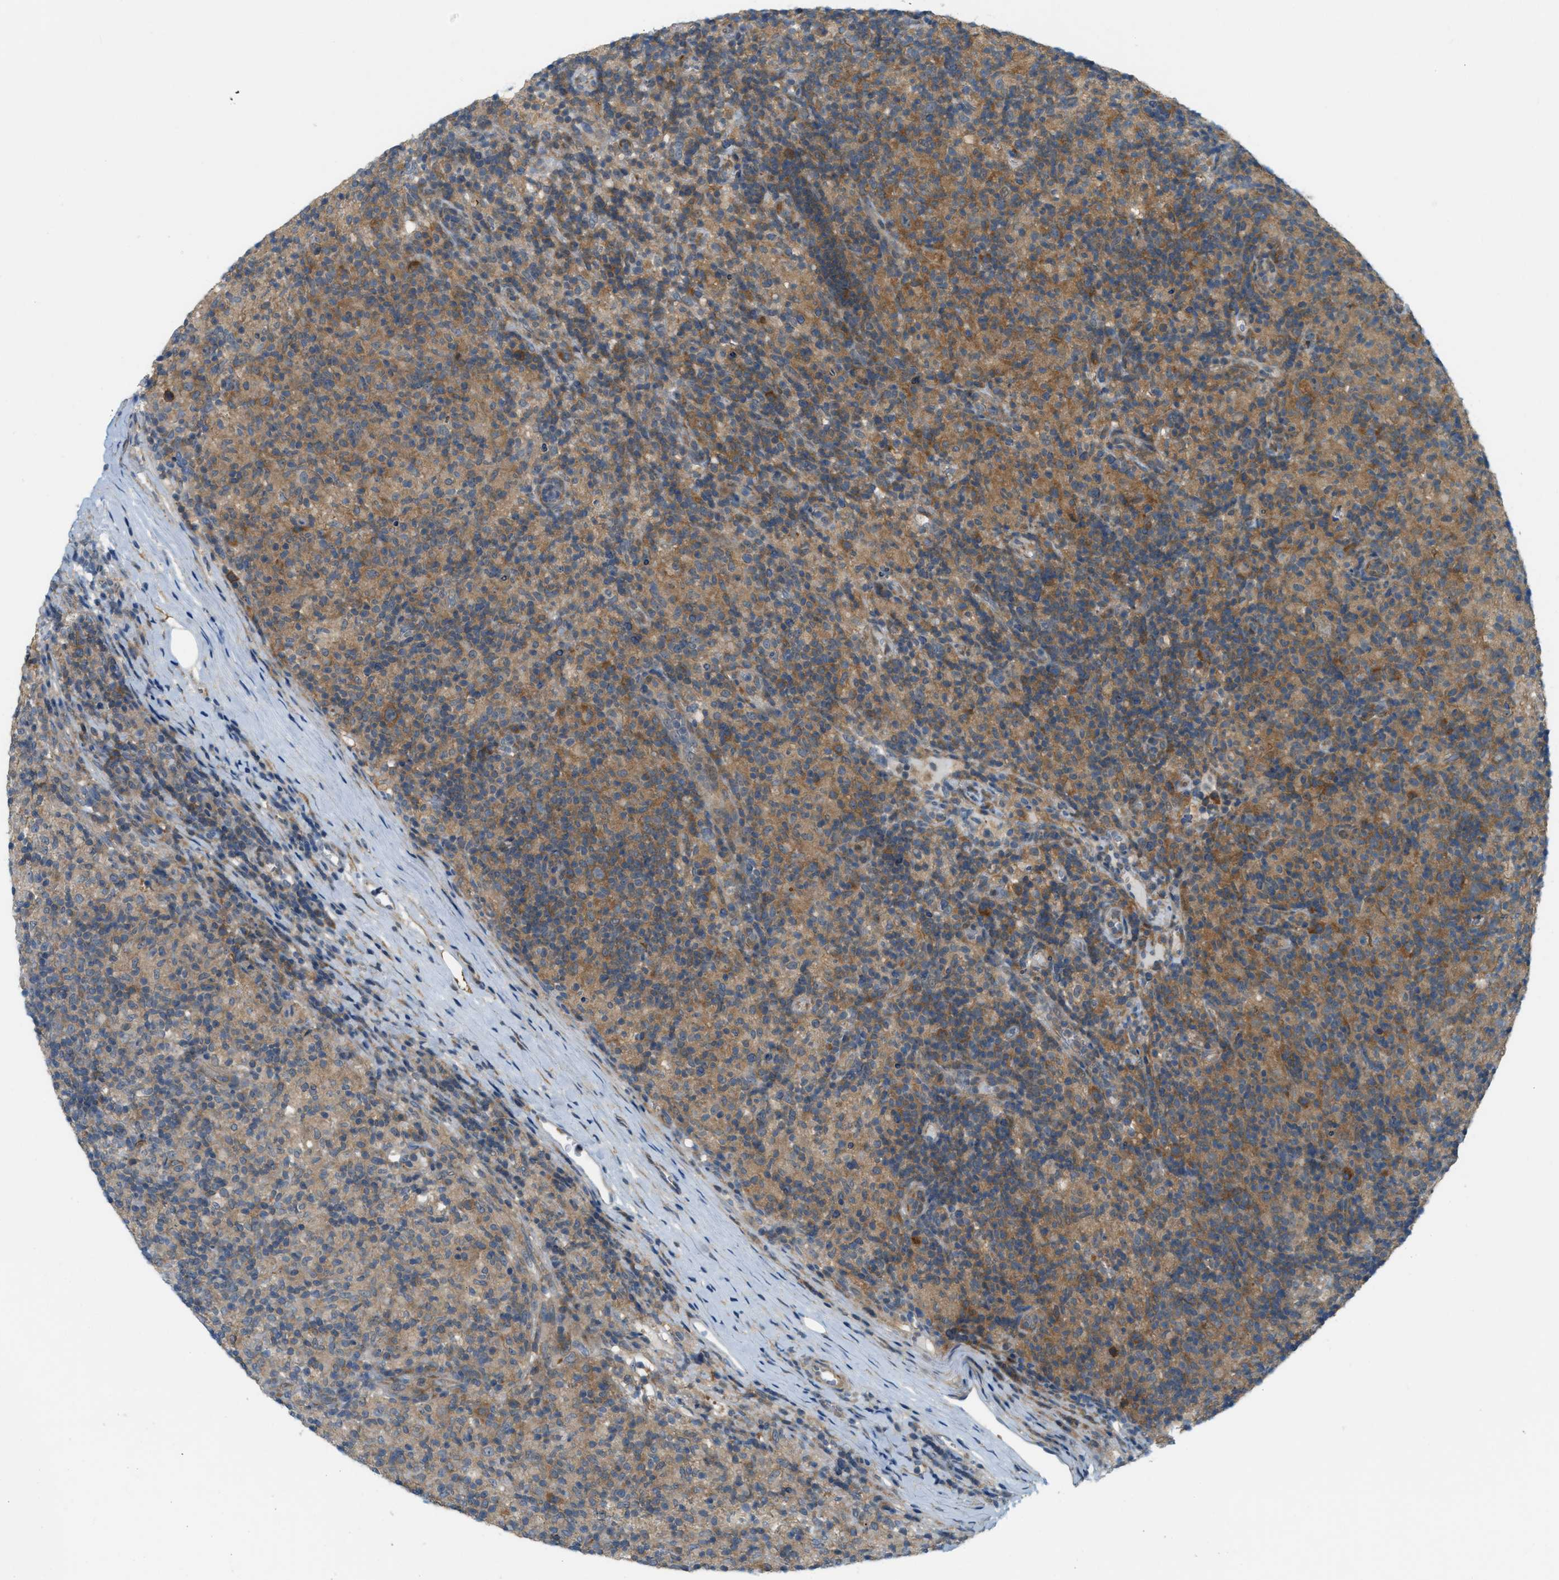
{"staining": {"intensity": "moderate", "quantity": ">75%", "location": "cytoplasmic/membranous"}, "tissue": "lymphoma", "cell_type": "Tumor cells", "image_type": "cancer", "snomed": [{"axis": "morphology", "description": "Hodgkin's disease, NOS"}, {"axis": "topography", "description": "Lymph node"}], "caption": "This photomicrograph reveals IHC staining of human lymphoma, with medium moderate cytoplasmic/membranous expression in about >75% of tumor cells.", "gene": "PDCL3", "patient": {"sex": "male", "age": 70}}